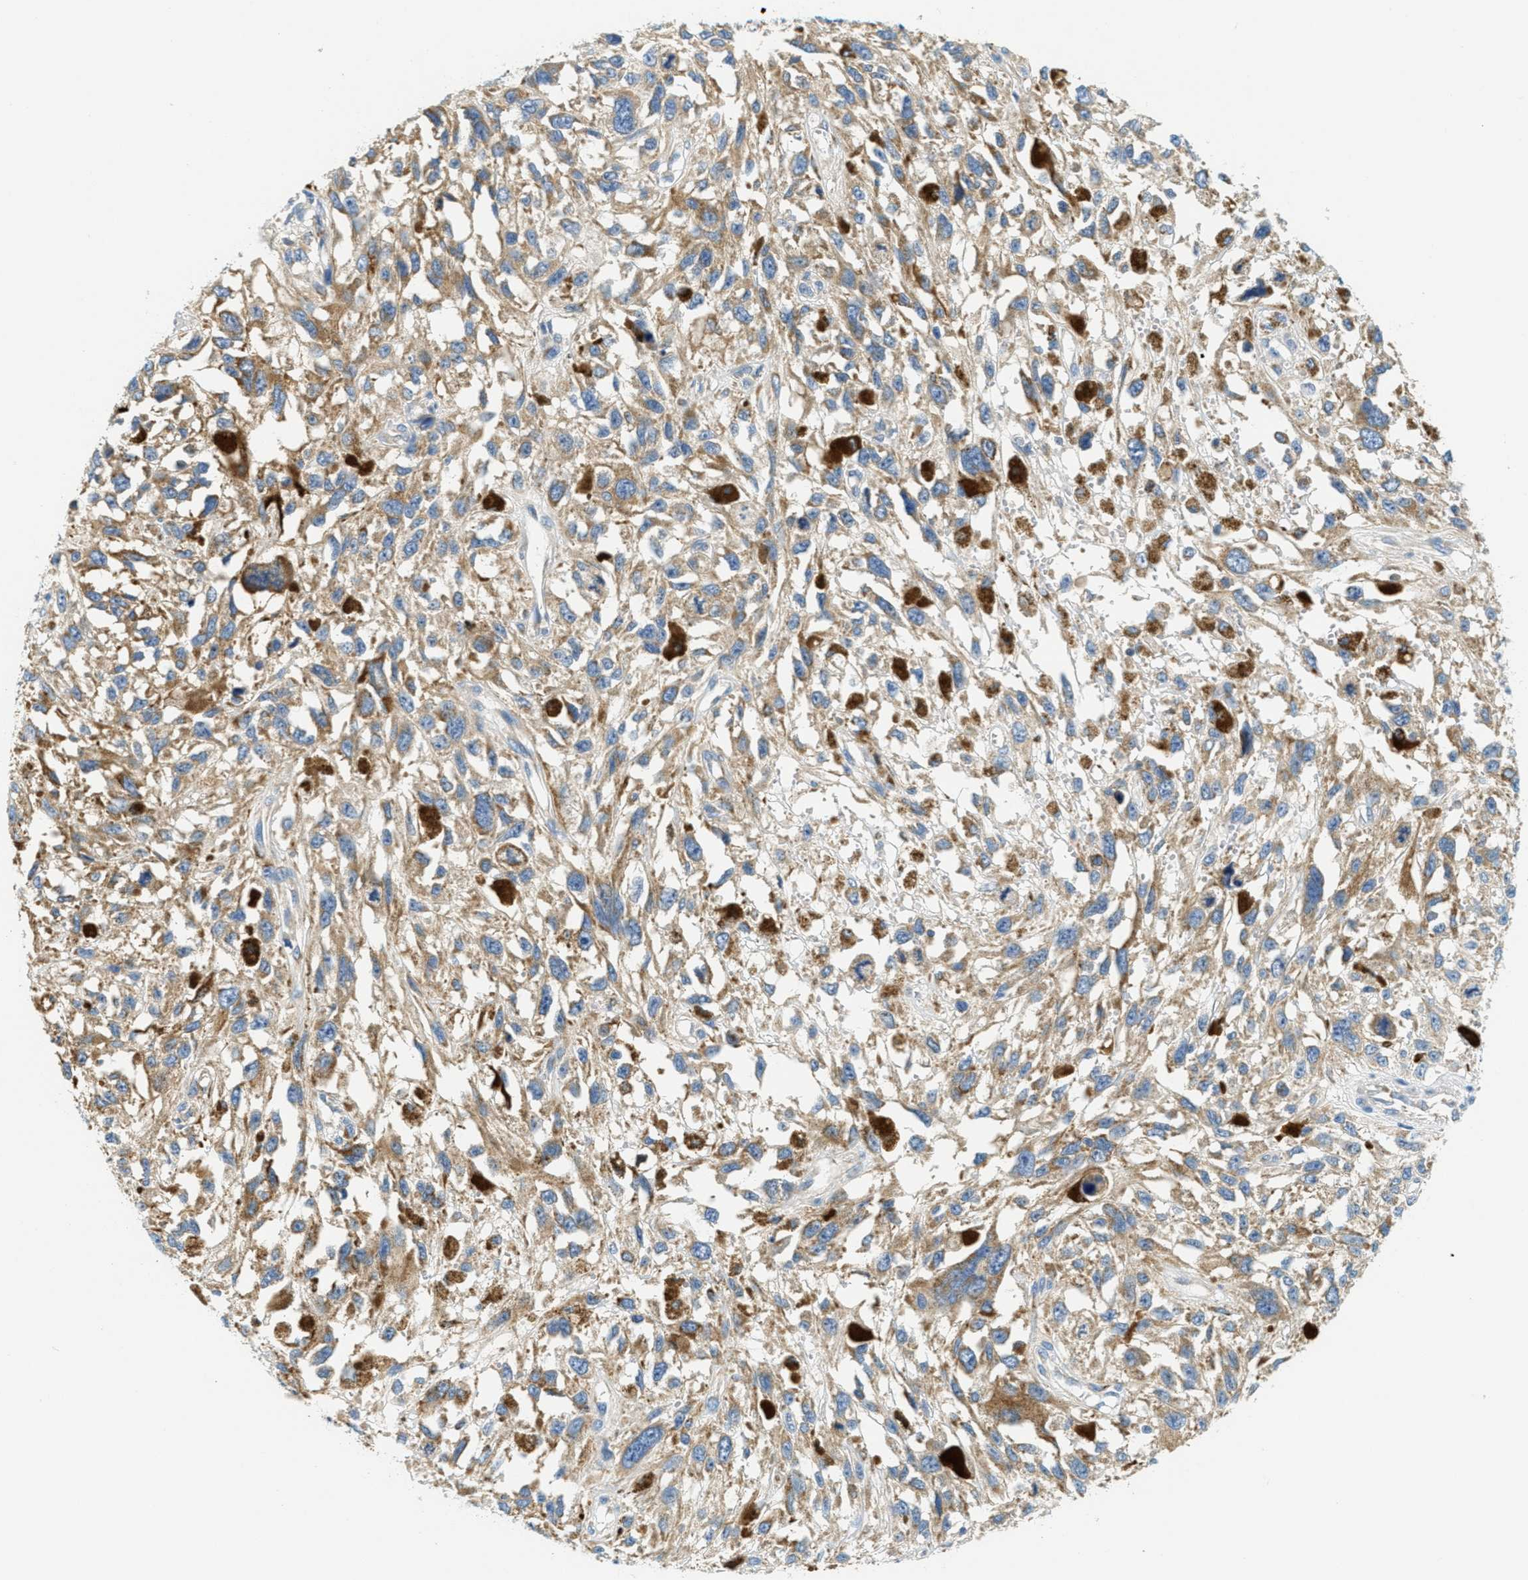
{"staining": {"intensity": "moderate", "quantity": ">75%", "location": "cytoplasmic/membranous"}, "tissue": "melanoma", "cell_type": "Tumor cells", "image_type": "cancer", "snomed": [{"axis": "morphology", "description": "Malignant melanoma, Metastatic site"}, {"axis": "topography", "description": "Lymph node"}], "caption": "There is medium levels of moderate cytoplasmic/membranous positivity in tumor cells of malignant melanoma (metastatic site), as demonstrated by immunohistochemical staining (brown color).", "gene": "HLCS", "patient": {"sex": "male", "age": 59}}